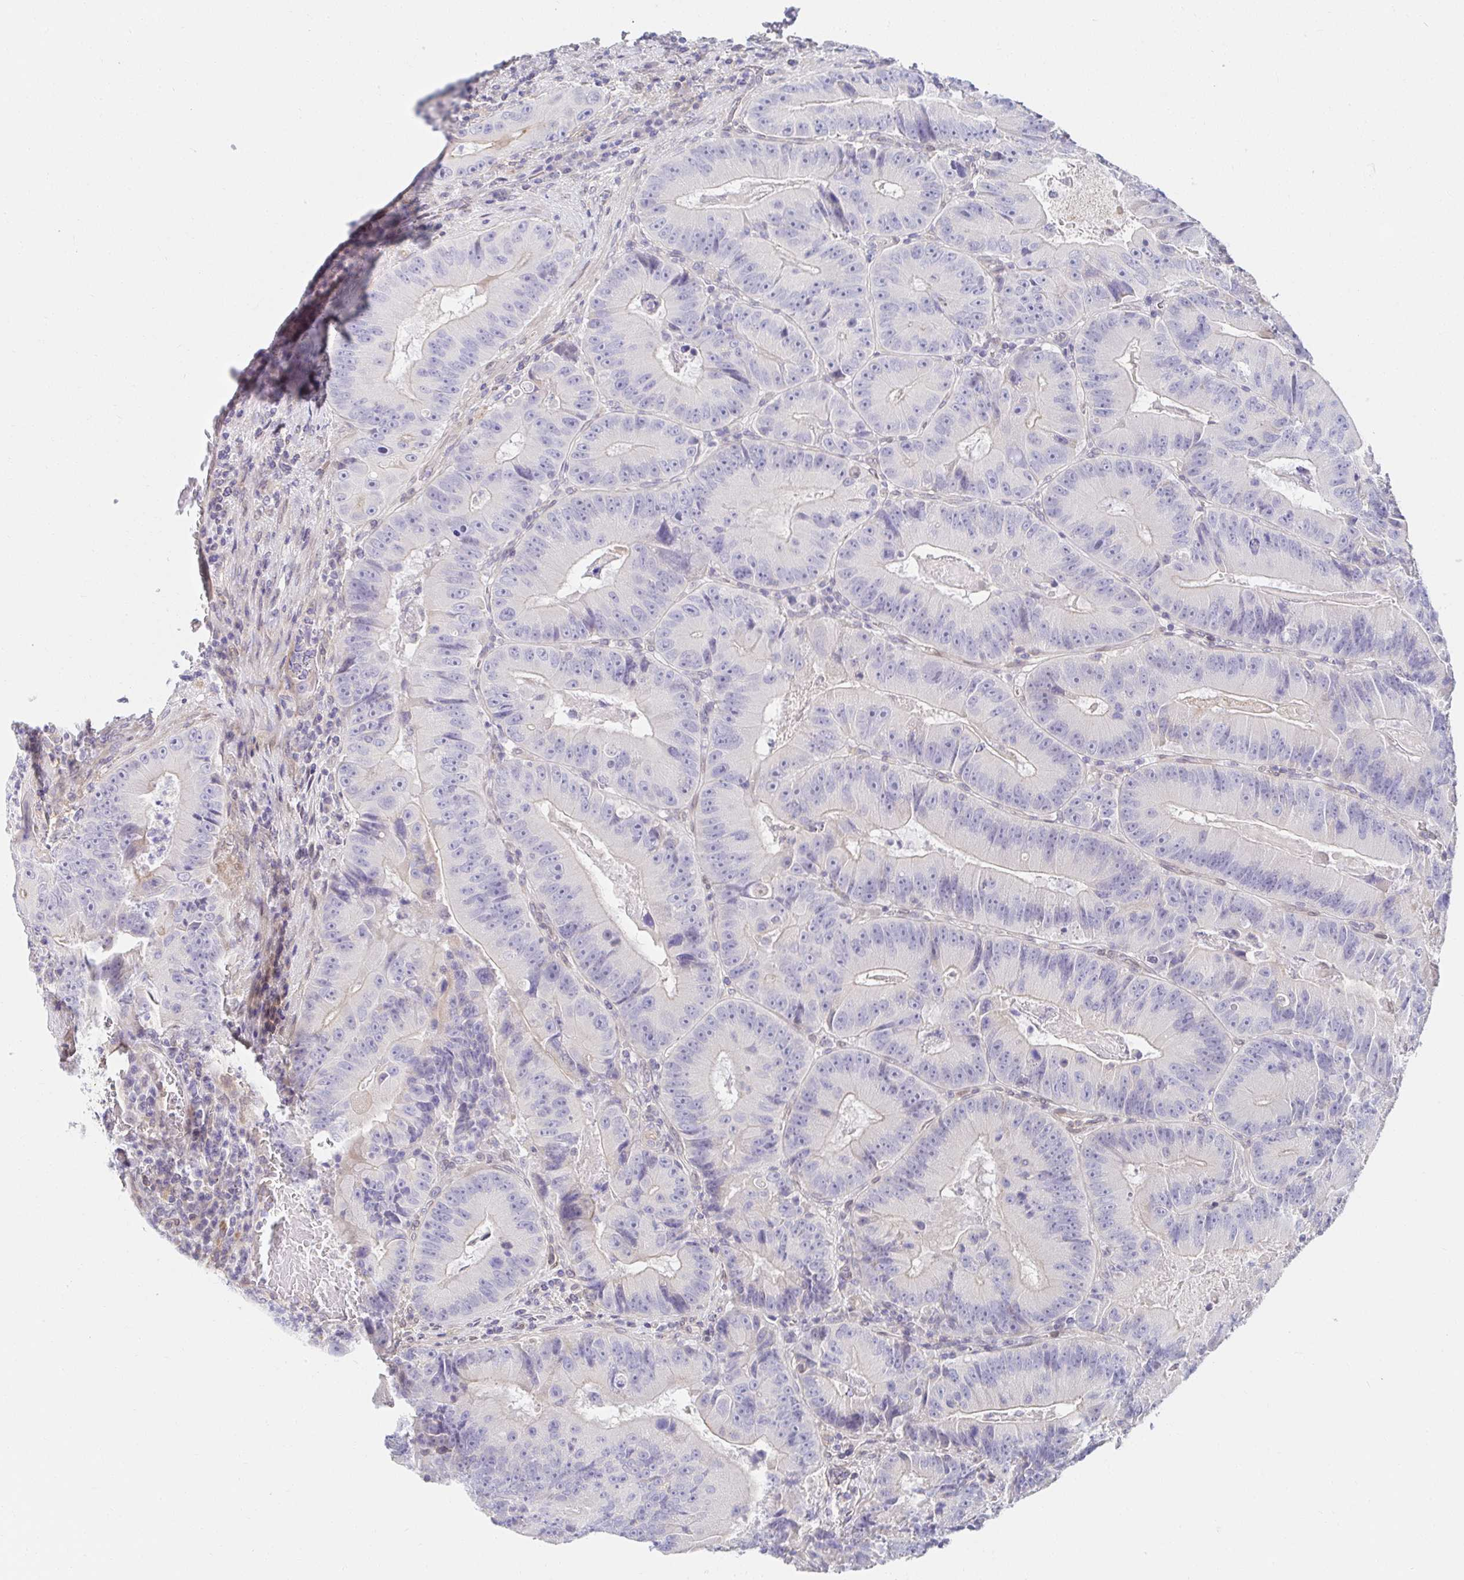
{"staining": {"intensity": "negative", "quantity": "none", "location": "none"}, "tissue": "colorectal cancer", "cell_type": "Tumor cells", "image_type": "cancer", "snomed": [{"axis": "morphology", "description": "Adenocarcinoma, NOS"}, {"axis": "topography", "description": "Colon"}], "caption": "This is an immunohistochemistry (IHC) micrograph of human colorectal cancer. There is no staining in tumor cells.", "gene": "AKAP14", "patient": {"sex": "female", "age": 86}}